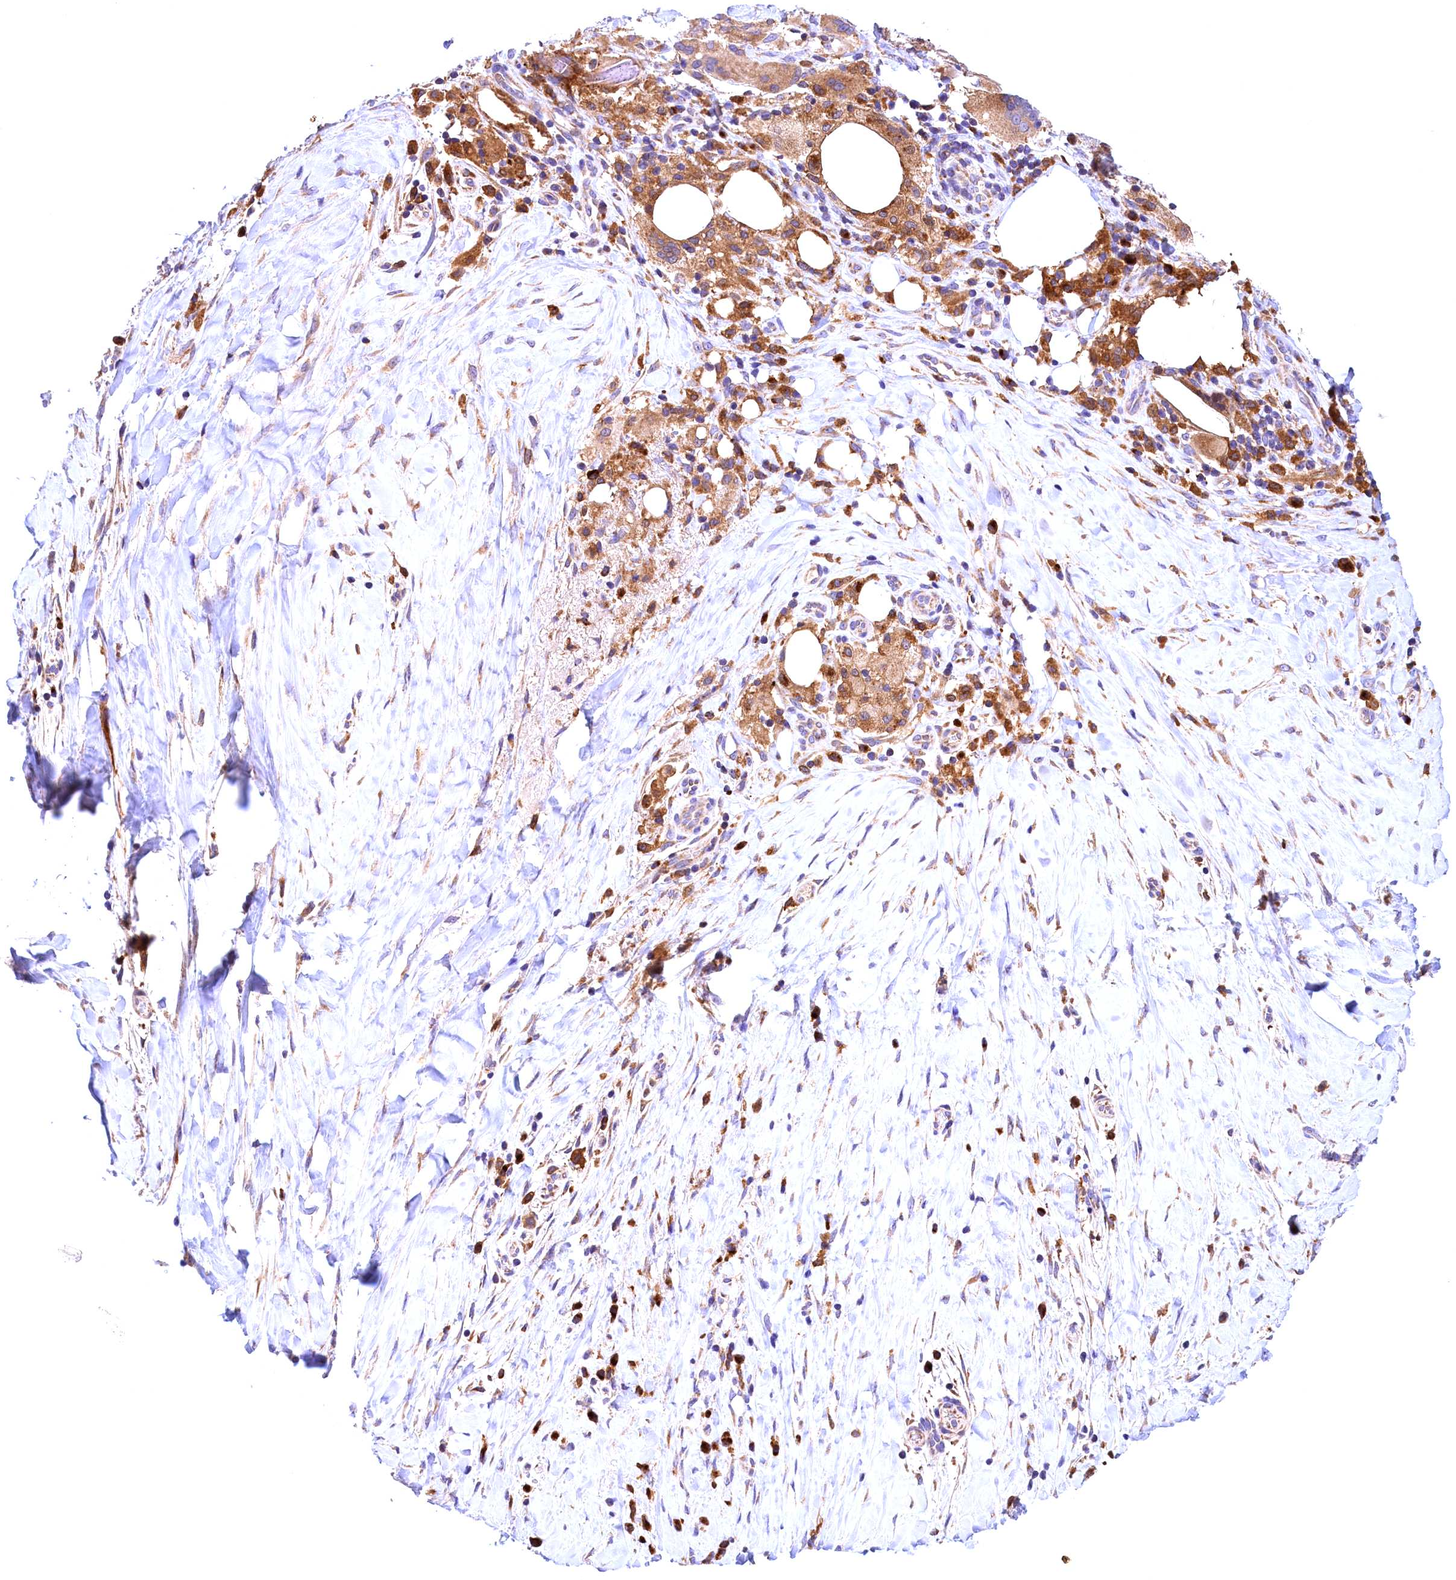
{"staining": {"intensity": "moderate", "quantity": "25%-75%", "location": "cytoplasmic/membranous"}, "tissue": "pancreatic cancer", "cell_type": "Tumor cells", "image_type": "cancer", "snomed": [{"axis": "morphology", "description": "Adenocarcinoma, NOS"}, {"axis": "topography", "description": "Pancreas"}], "caption": "There is medium levels of moderate cytoplasmic/membranous positivity in tumor cells of pancreatic cancer, as demonstrated by immunohistochemical staining (brown color).", "gene": "NAIP", "patient": {"sex": "male", "age": 58}}